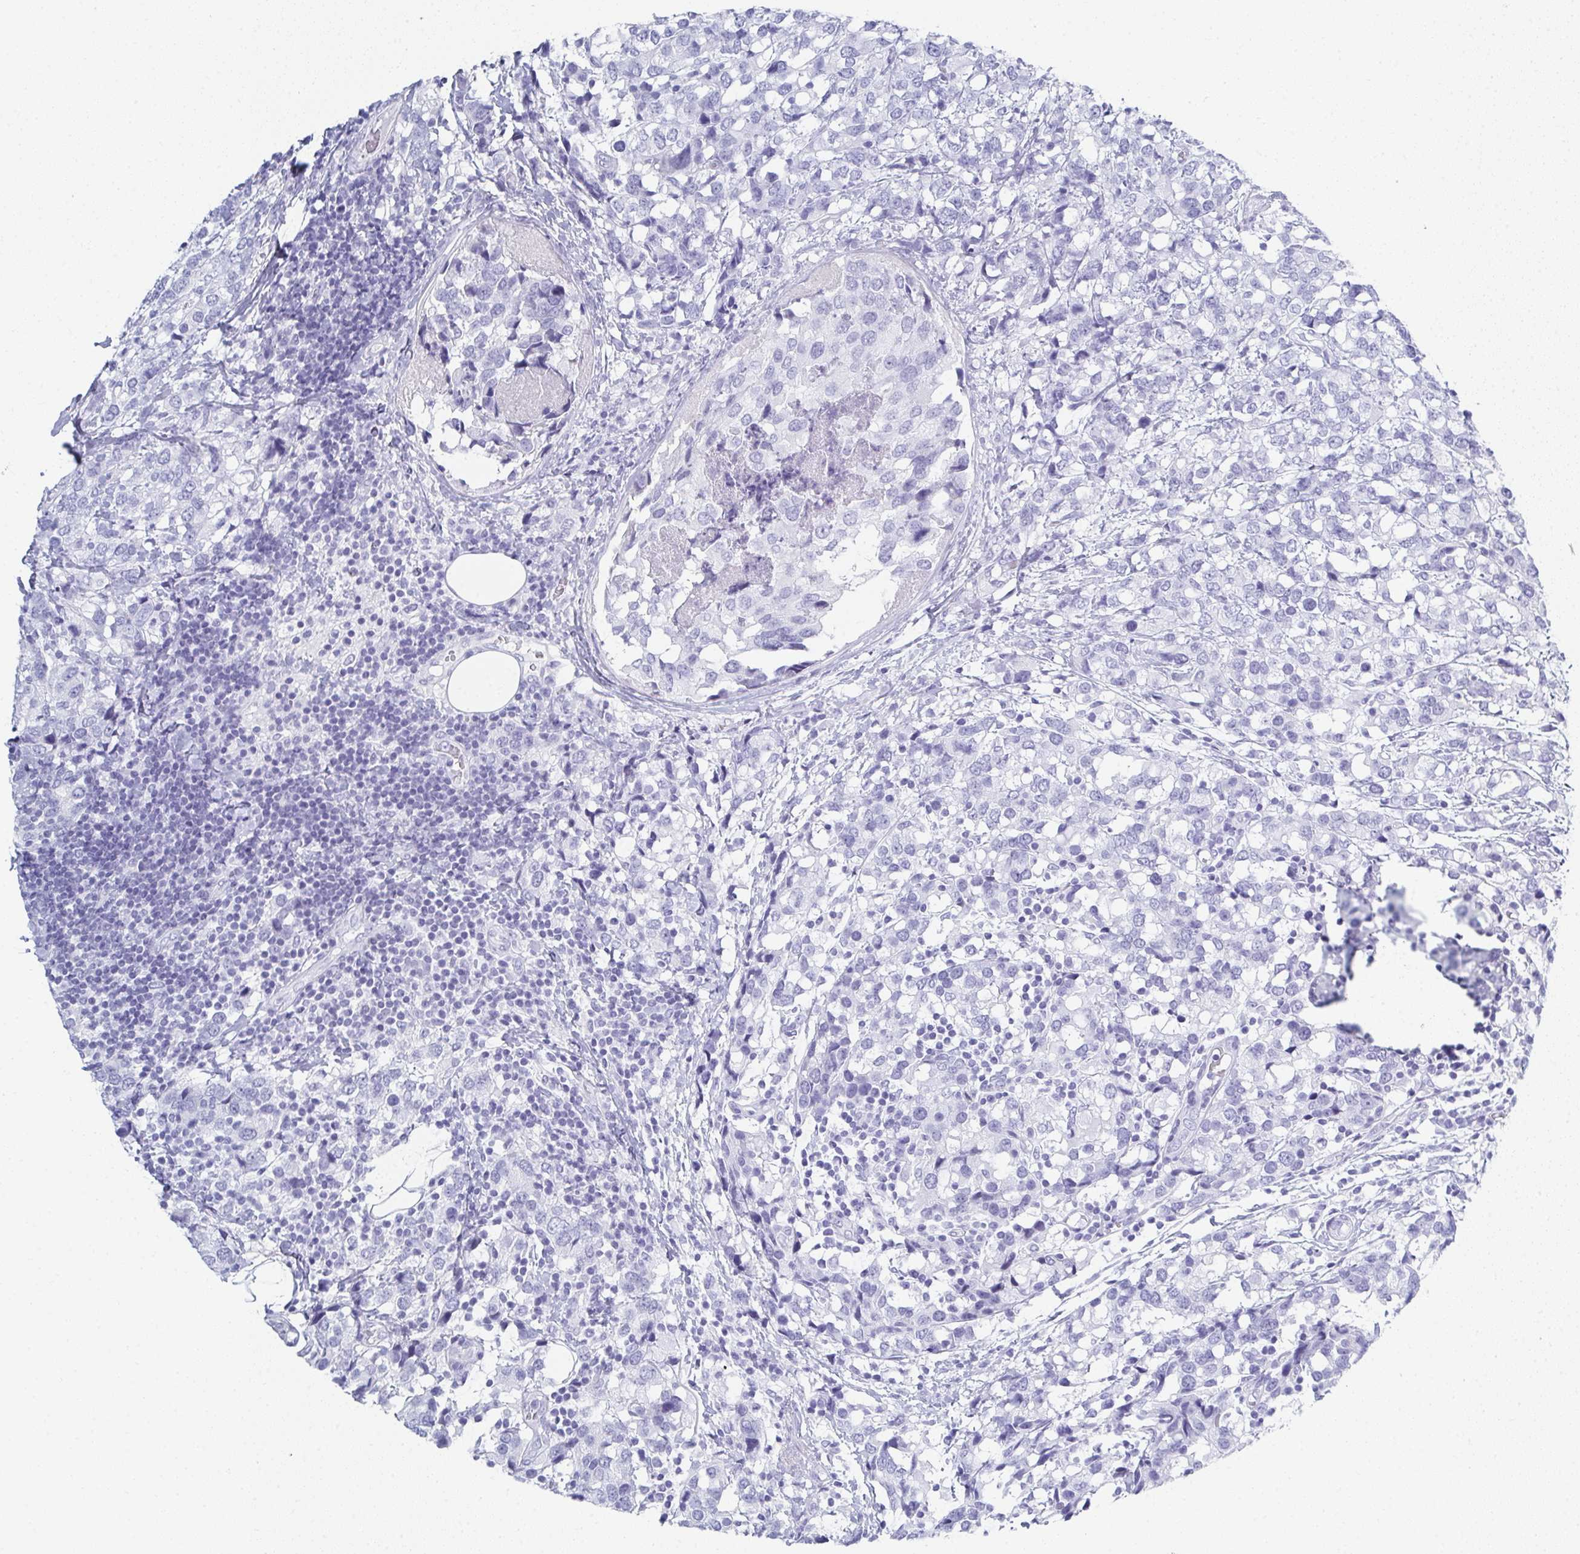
{"staining": {"intensity": "negative", "quantity": "none", "location": "none"}, "tissue": "breast cancer", "cell_type": "Tumor cells", "image_type": "cancer", "snomed": [{"axis": "morphology", "description": "Lobular carcinoma"}, {"axis": "topography", "description": "Breast"}], "caption": "The image reveals no significant positivity in tumor cells of breast cancer.", "gene": "SYCP1", "patient": {"sex": "female", "age": 59}}